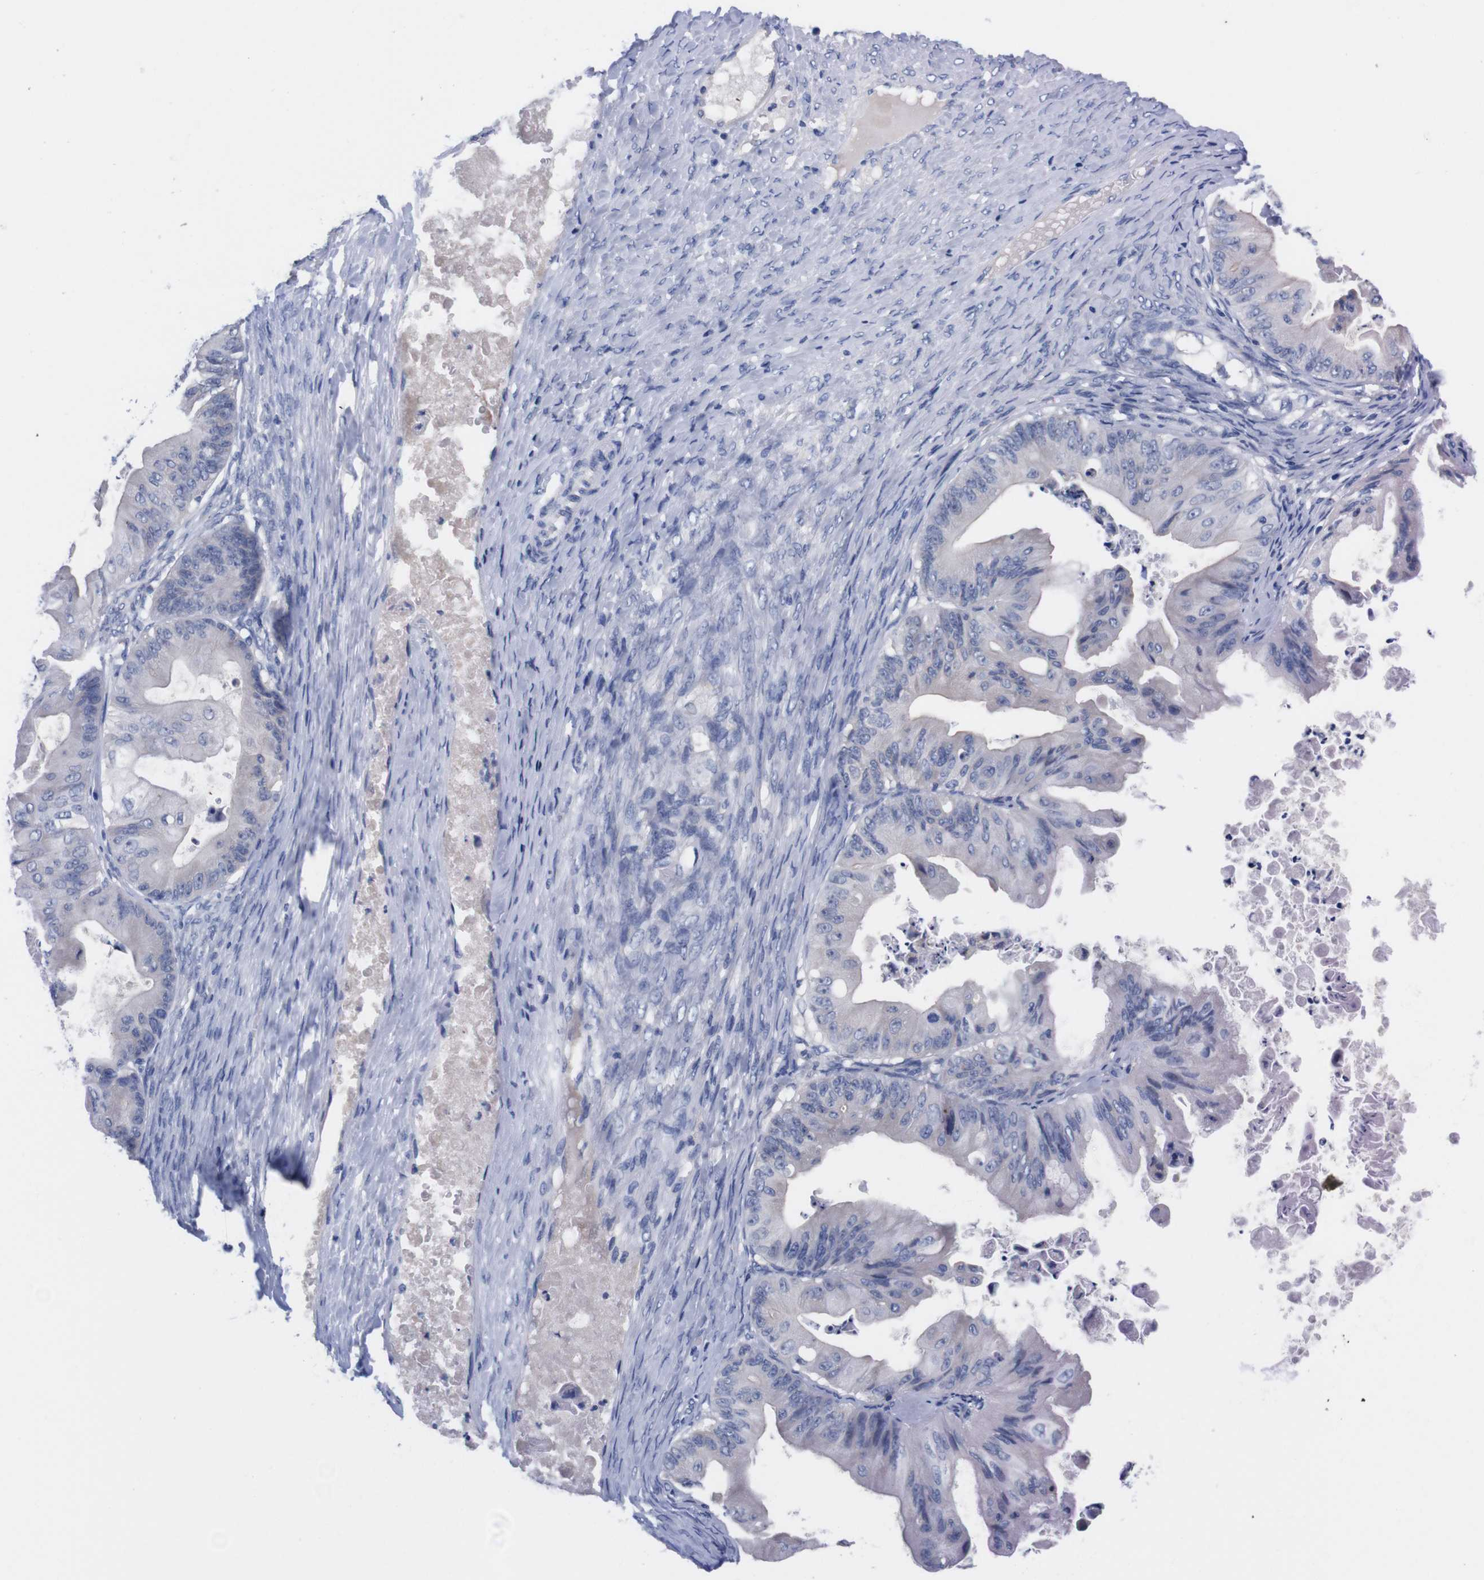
{"staining": {"intensity": "negative", "quantity": "none", "location": "none"}, "tissue": "ovarian cancer", "cell_type": "Tumor cells", "image_type": "cancer", "snomed": [{"axis": "morphology", "description": "Cystadenocarcinoma, mucinous, NOS"}, {"axis": "topography", "description": "Ovary"}], "caption": "High power microscopy histopathology image of an IHC photomicrograph of mucinous cystadenocarcinoma (ovarian), revealing no significant positivity in tumor cells.", "gene": "FAM210A", "patient": {"sex": "female", "age": 37}}